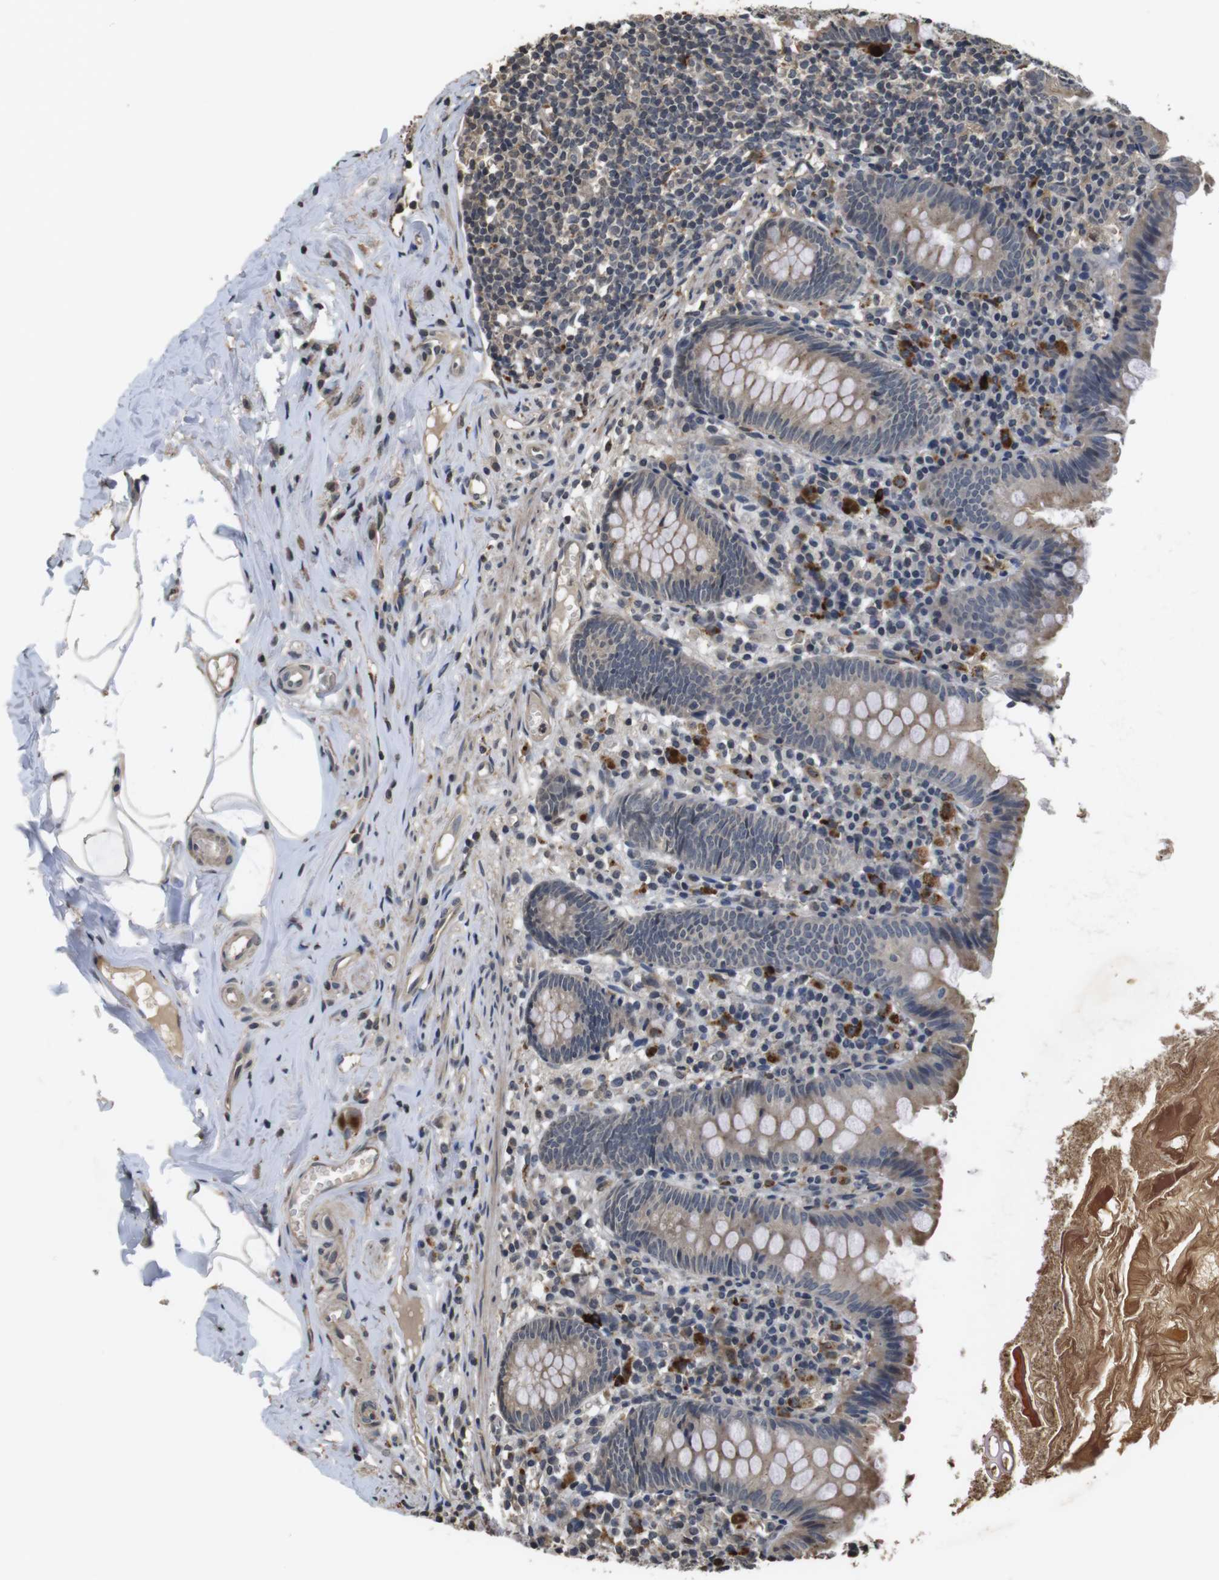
{"staining": {"intensity": "weak", "quantity": ">75%", "location": "cytoplasmic/membranous"}, "tissue": "appendix", "cell_type": "Glandular cells", "image_type": "normal", "snomed": [{"axis": "morphology", "description": "Normal tissue, NOS"}, {"axis": "topography", "description": "Appendix"}], "caption": "IHC of unremarkable human appendix demonstrates low levels of weak cytoplasmic/membranous positivity in approximately >75% of glandular cells.", "gene": "FZD10", "patient": {"sex": "male", "age": 52}}